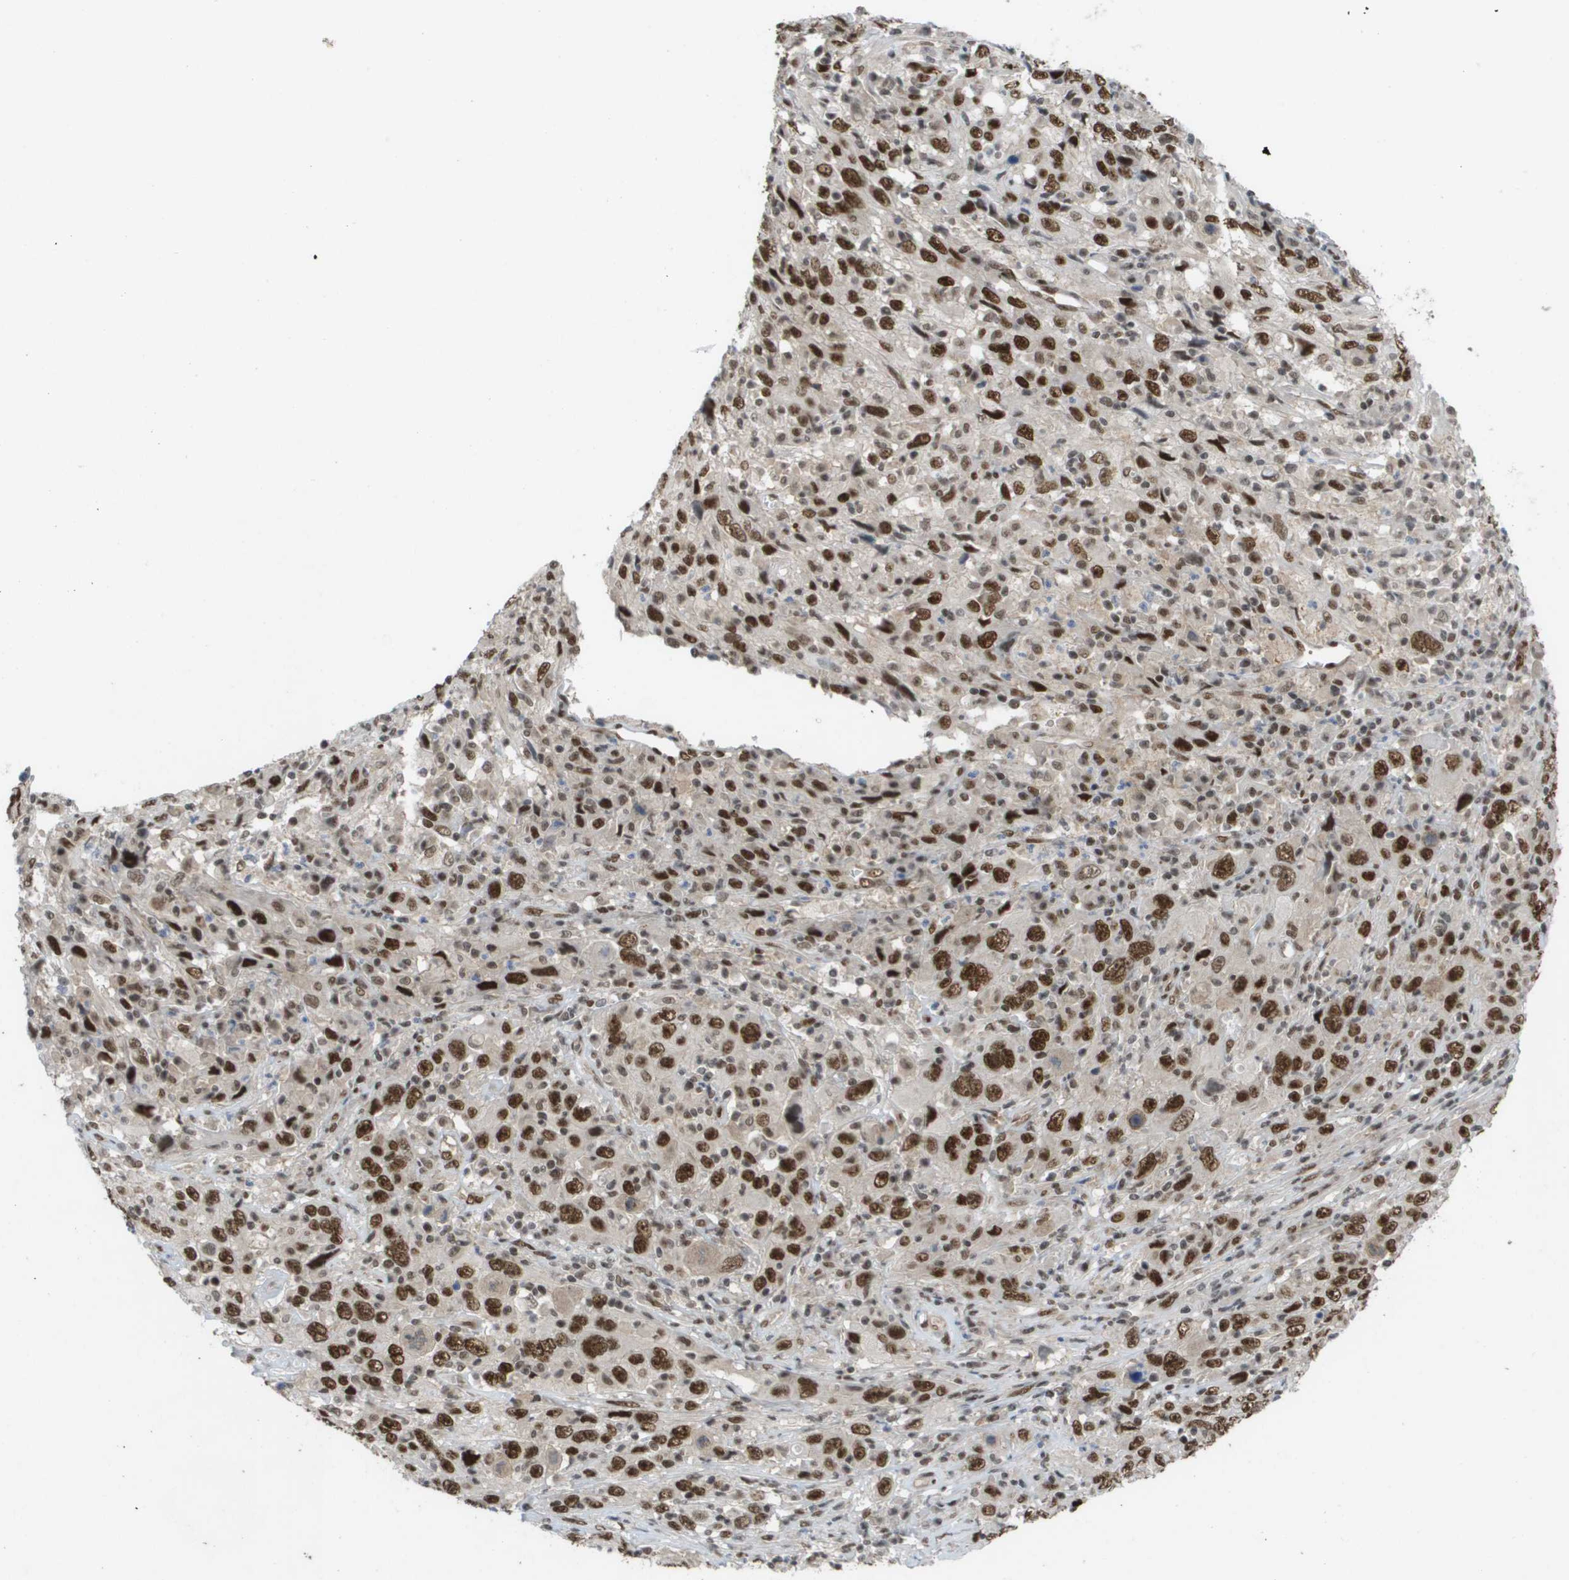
{"staining": {"intensity": "strong", "quantity": ">75%", "location": "nuclear"}, "tissue": "cervical cancer", "cell_type": "Tumor cells", "image_type": "cancer", "snomed": [{"axis": "morphology", "description": "Squamous cell carcinoma, NOS"}, {"axis": "topography", "description": "Cervix"}], "caption": "Tumor cells demonstrate high levels of strong nuclear staining in approximately >75% of cells in cervical cancer (squamous cell carcinoma).", "gene": "CDT1", "patient": {"sex": "female", "age": 46}}